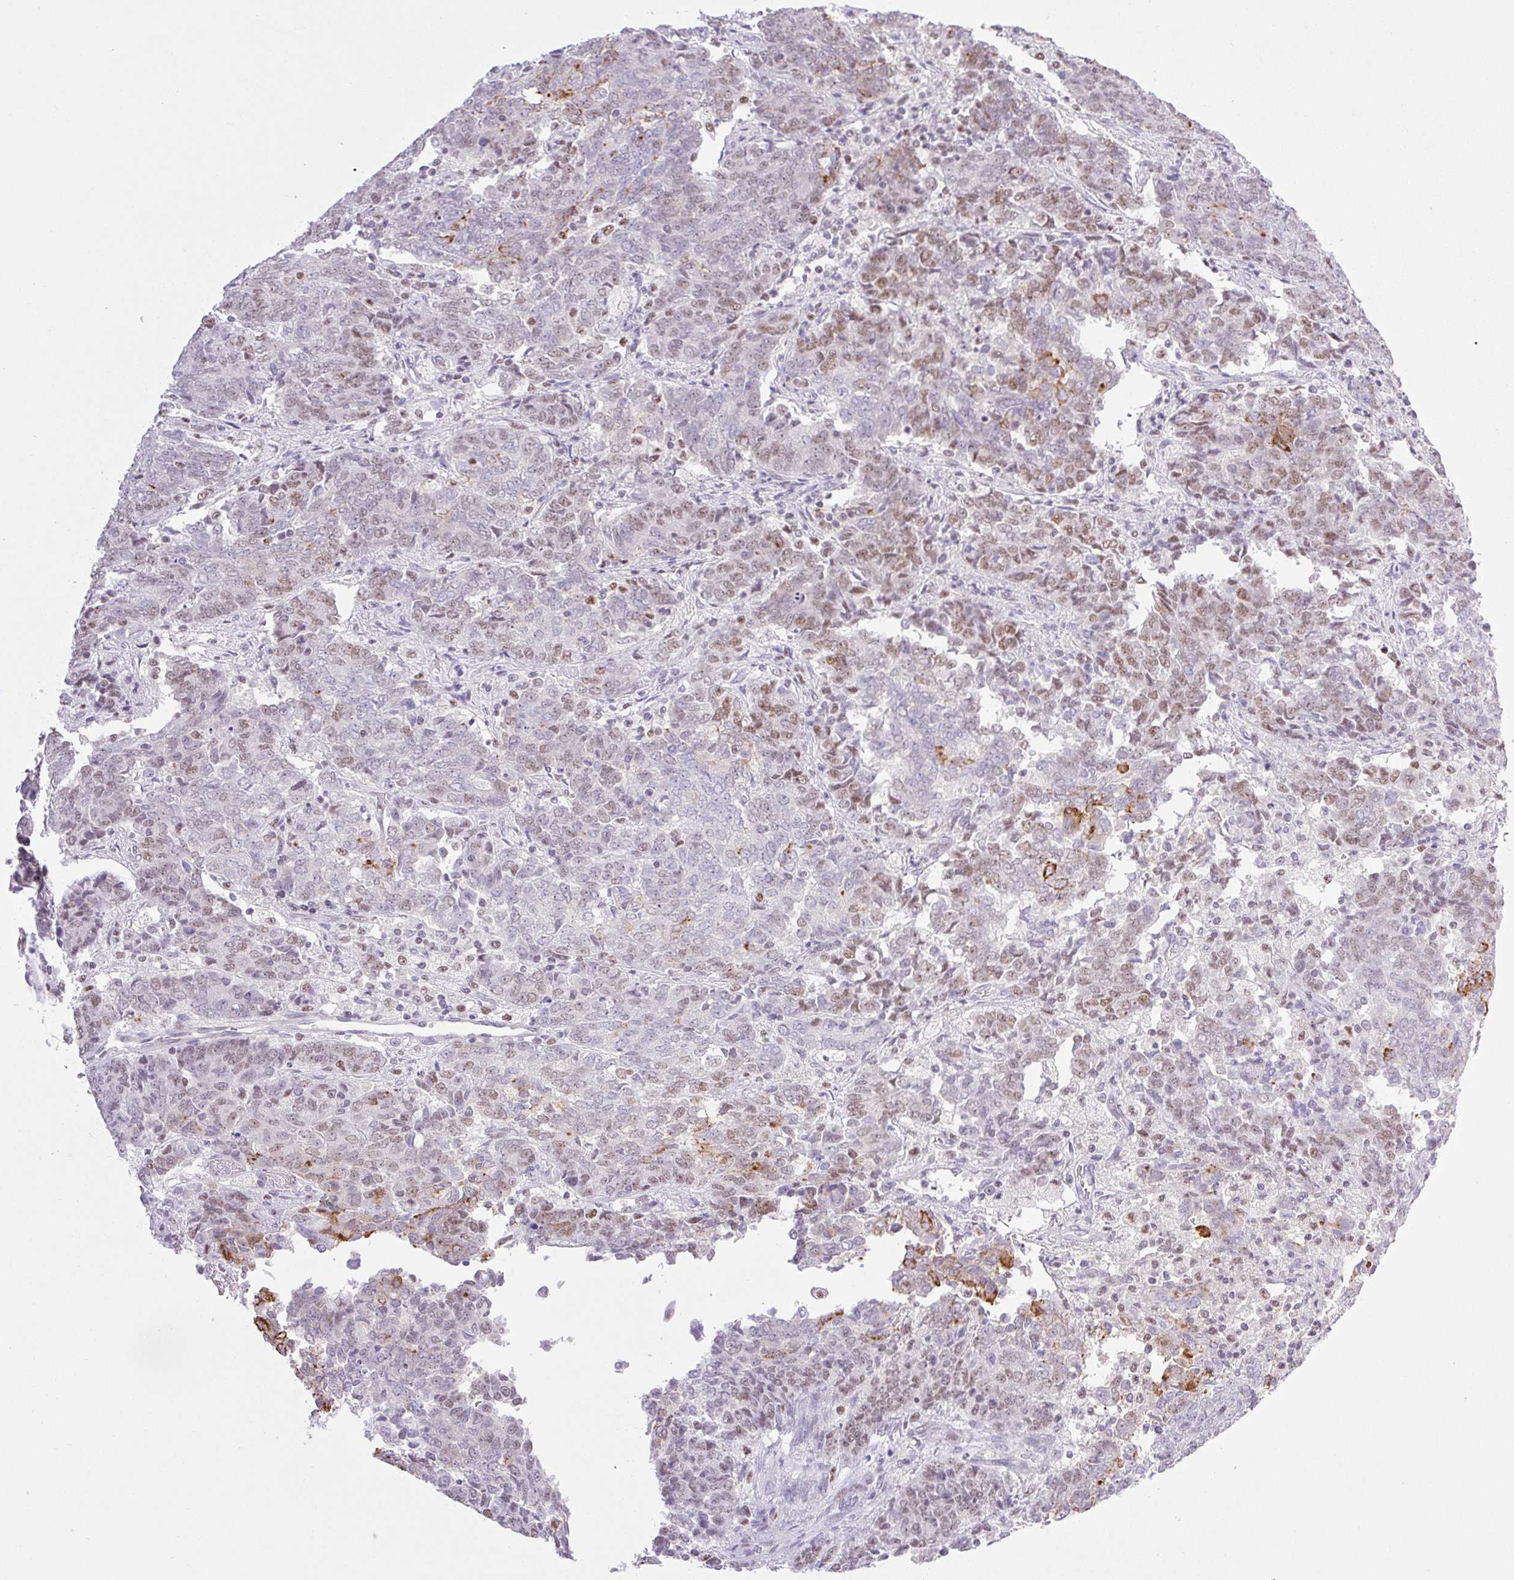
{"staining": {"intensity": "moderate", "quantity": "<25%", "location": "nuclear"}, "tissue": "endometrial cancer", "cell_type": "Tumor cells", "image_type": "cancer", "snomed": [{"axis": "morphology", "description": "Adenocarcinoma, NOS"}, {"axis": "topography", "description": "Endometrium"}], "caption": "Adenocarcinoma (endometrial) stained with DAB immunohistochemistry shows low levels of moderate nuclear staining in approximately <25% of tumor cells.", "gene": "TLE3", "patient": {"sex": "female", "age": 80}}